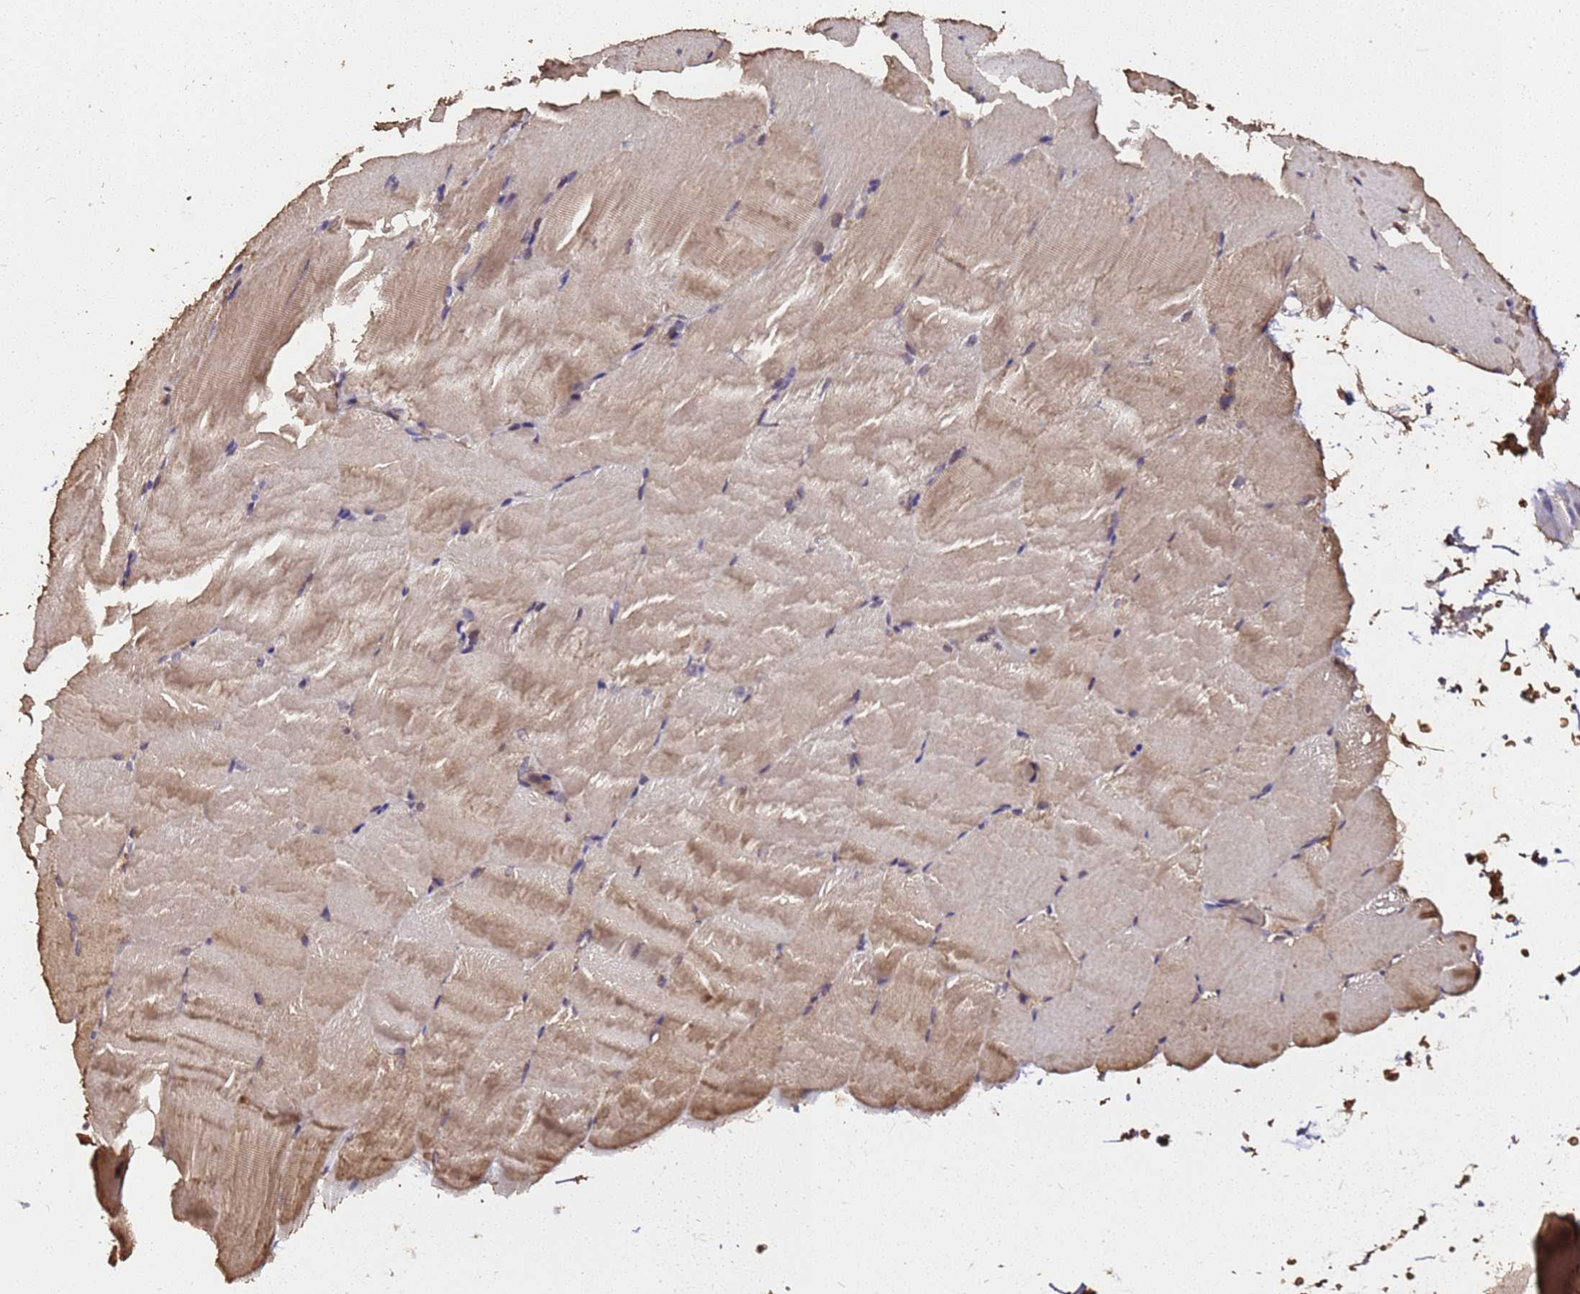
{"staining": {"intensity": "moderate", "quantity": "25%-75%", "location": "cytoplasmic/membranous"}, "tissue": "skeletal muscle", "cell_type": "Myocytes", "image_type": "normal", "snomed": [{"axis": "morphology", "description": "Normal tissue, NOS"}, {"axis": "topography", "description": "Skeletal muscle"}, {"axis": "topography", "description": "Parathyroid gland"}], "caption": "A photomicrograph of skeletal muscle stained for a protein demonstrates moderate cytoplasmic/membranous brown staining in myocytes.", "gene": "LRRIQ1", "patient": {"sex": "female", "age": 37}}